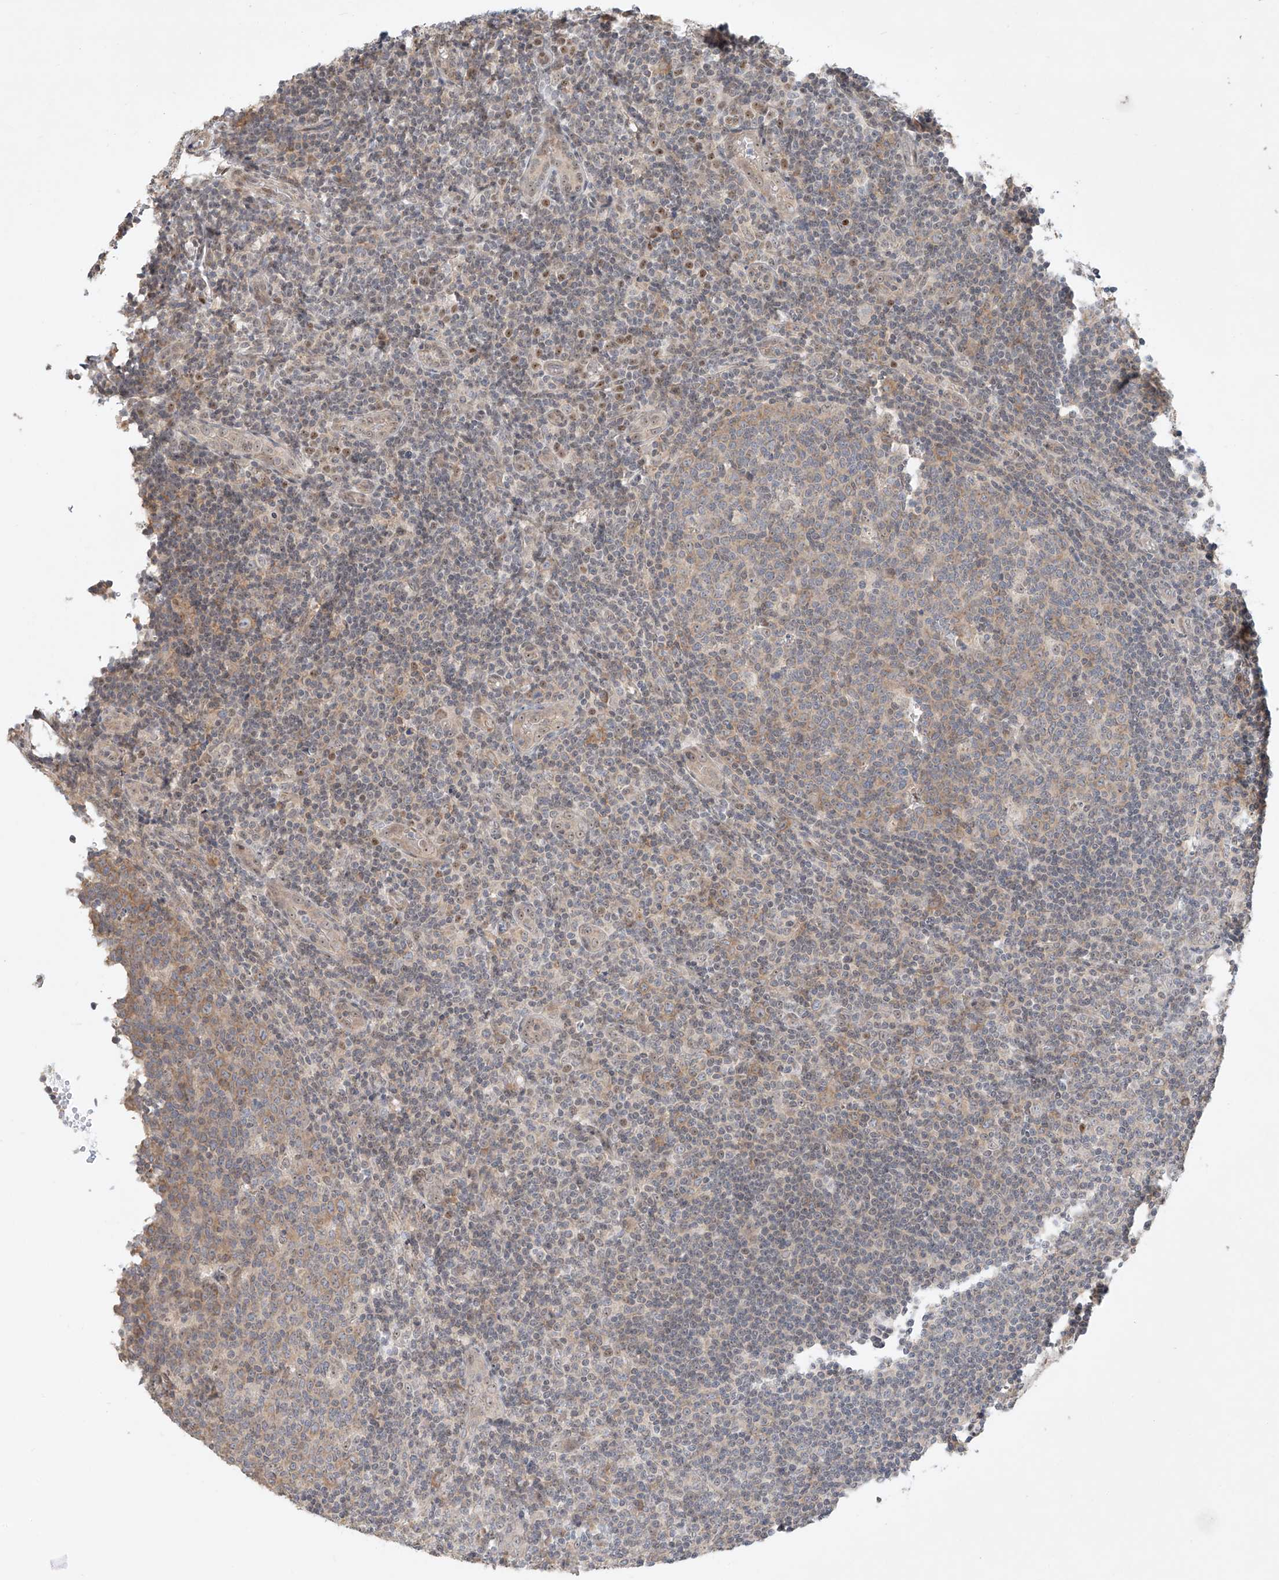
{"staining": {"intensity": "weak", "quantity": "25%-75%", "location": "cytoplasmic/membranous"}, "tissue": "tonsil", "cell_type": "Germinal center cells", "image_type": "normal", "snomed": [{"axis": "morphology", "description": "Normal tissue, NOS"}, {"axis": "topography", "description": "Tonsil"}], "caption": "Protein expression analysis of benign tonsil displays weak cytoplasmic/membranous expression in about 25%-75% of germinal center cells. (Brightfield microscopy of DAB IHC at high magnification).", "gene": "TASP1", "patient": {"sex": "female", "age": 19}}